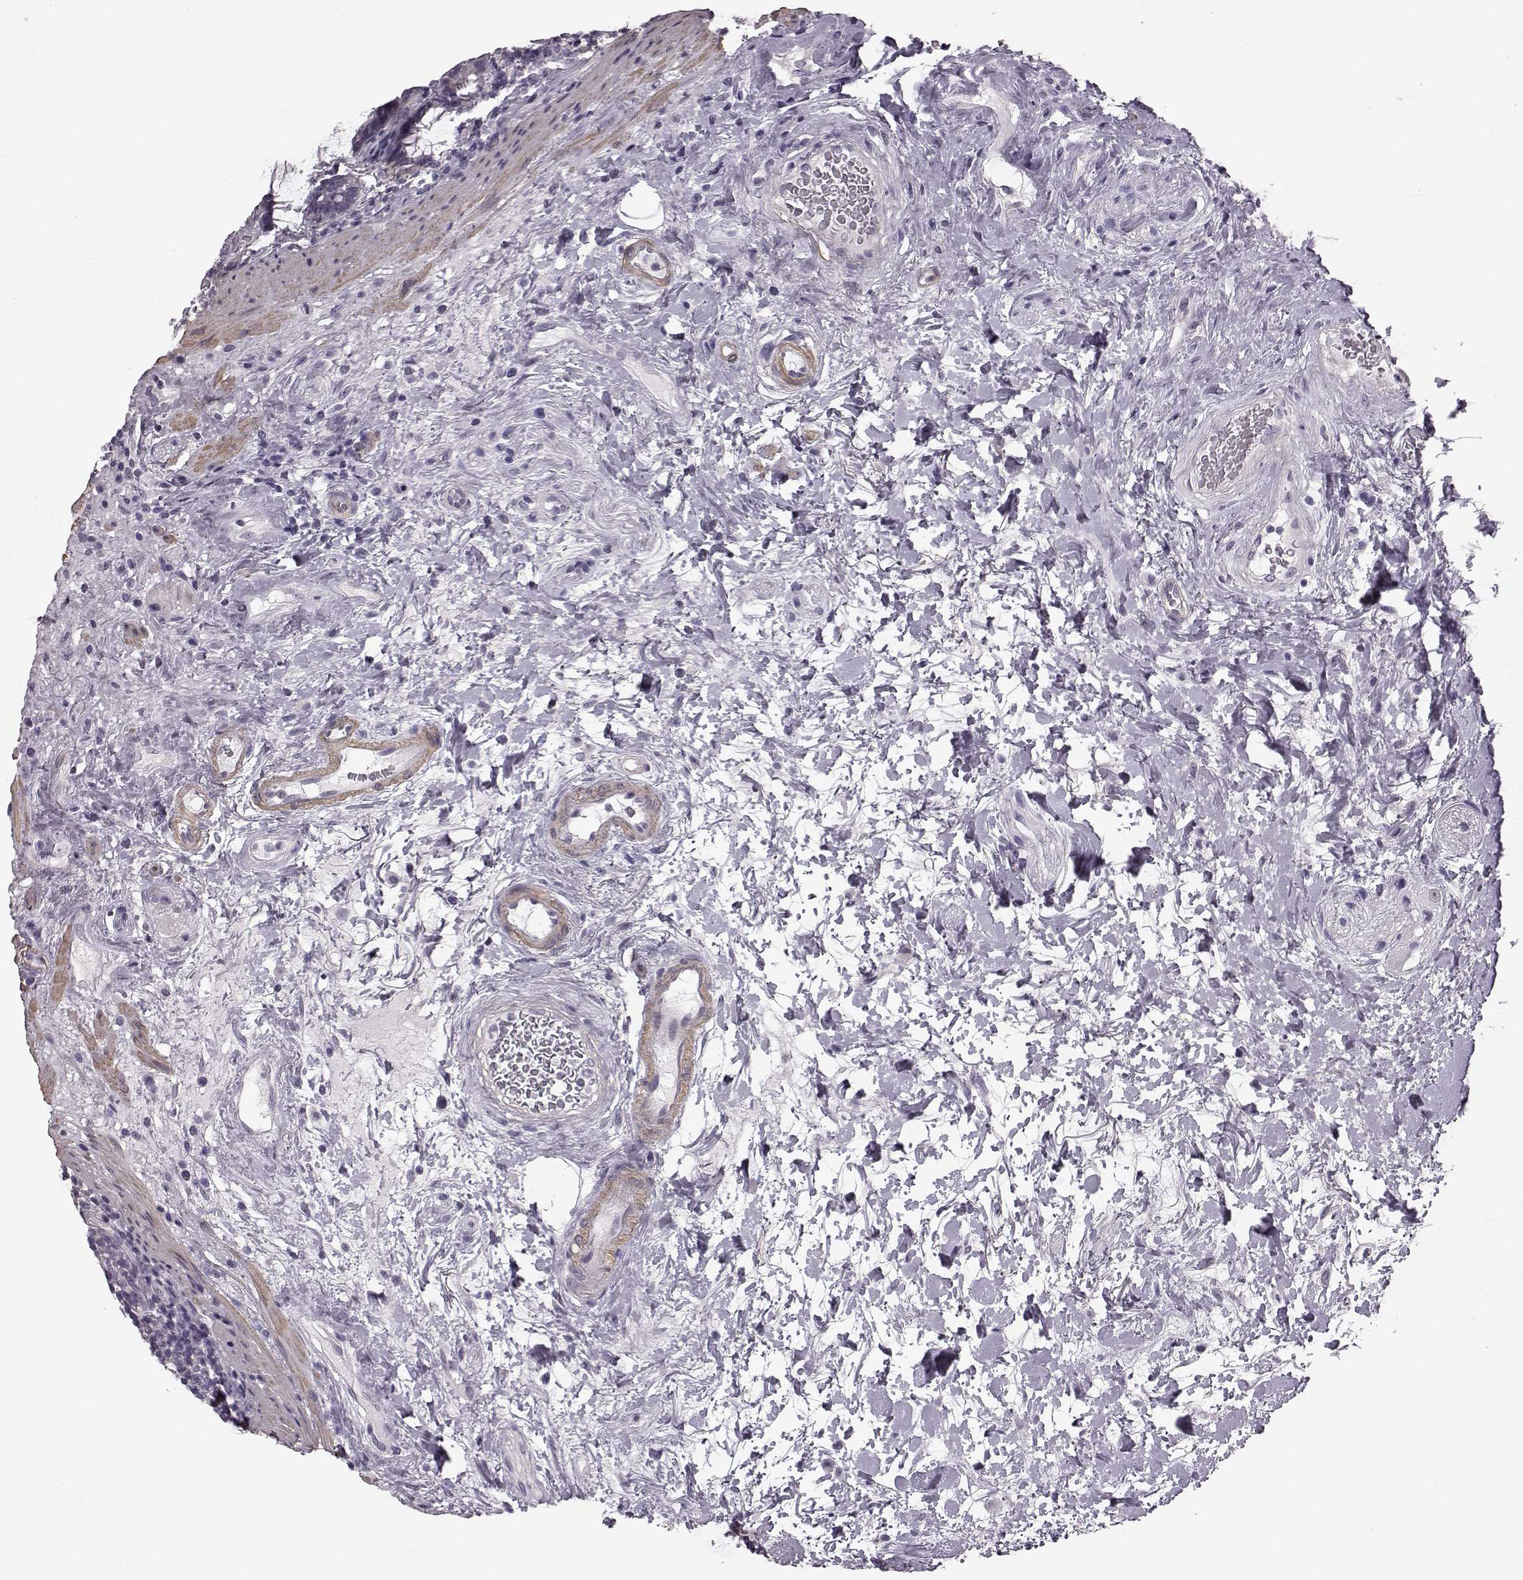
{"staining": {"intensity": "negative", "quantity": "none", "location": "none"}, "tissue": "rectum", "cell_type": "Glandular cells", "image_type": "normal", "snomed": [{"axis": "morphology", "description": "Normal tissue, NOS"}, {"axis": "topography", "description": "Rectum"}], "caption": "The histopathology image shows no significant positivity in glandular cells of rectum.", "gene": "SLCO3A1", "patient": {"sex": "male", "age": 72}}